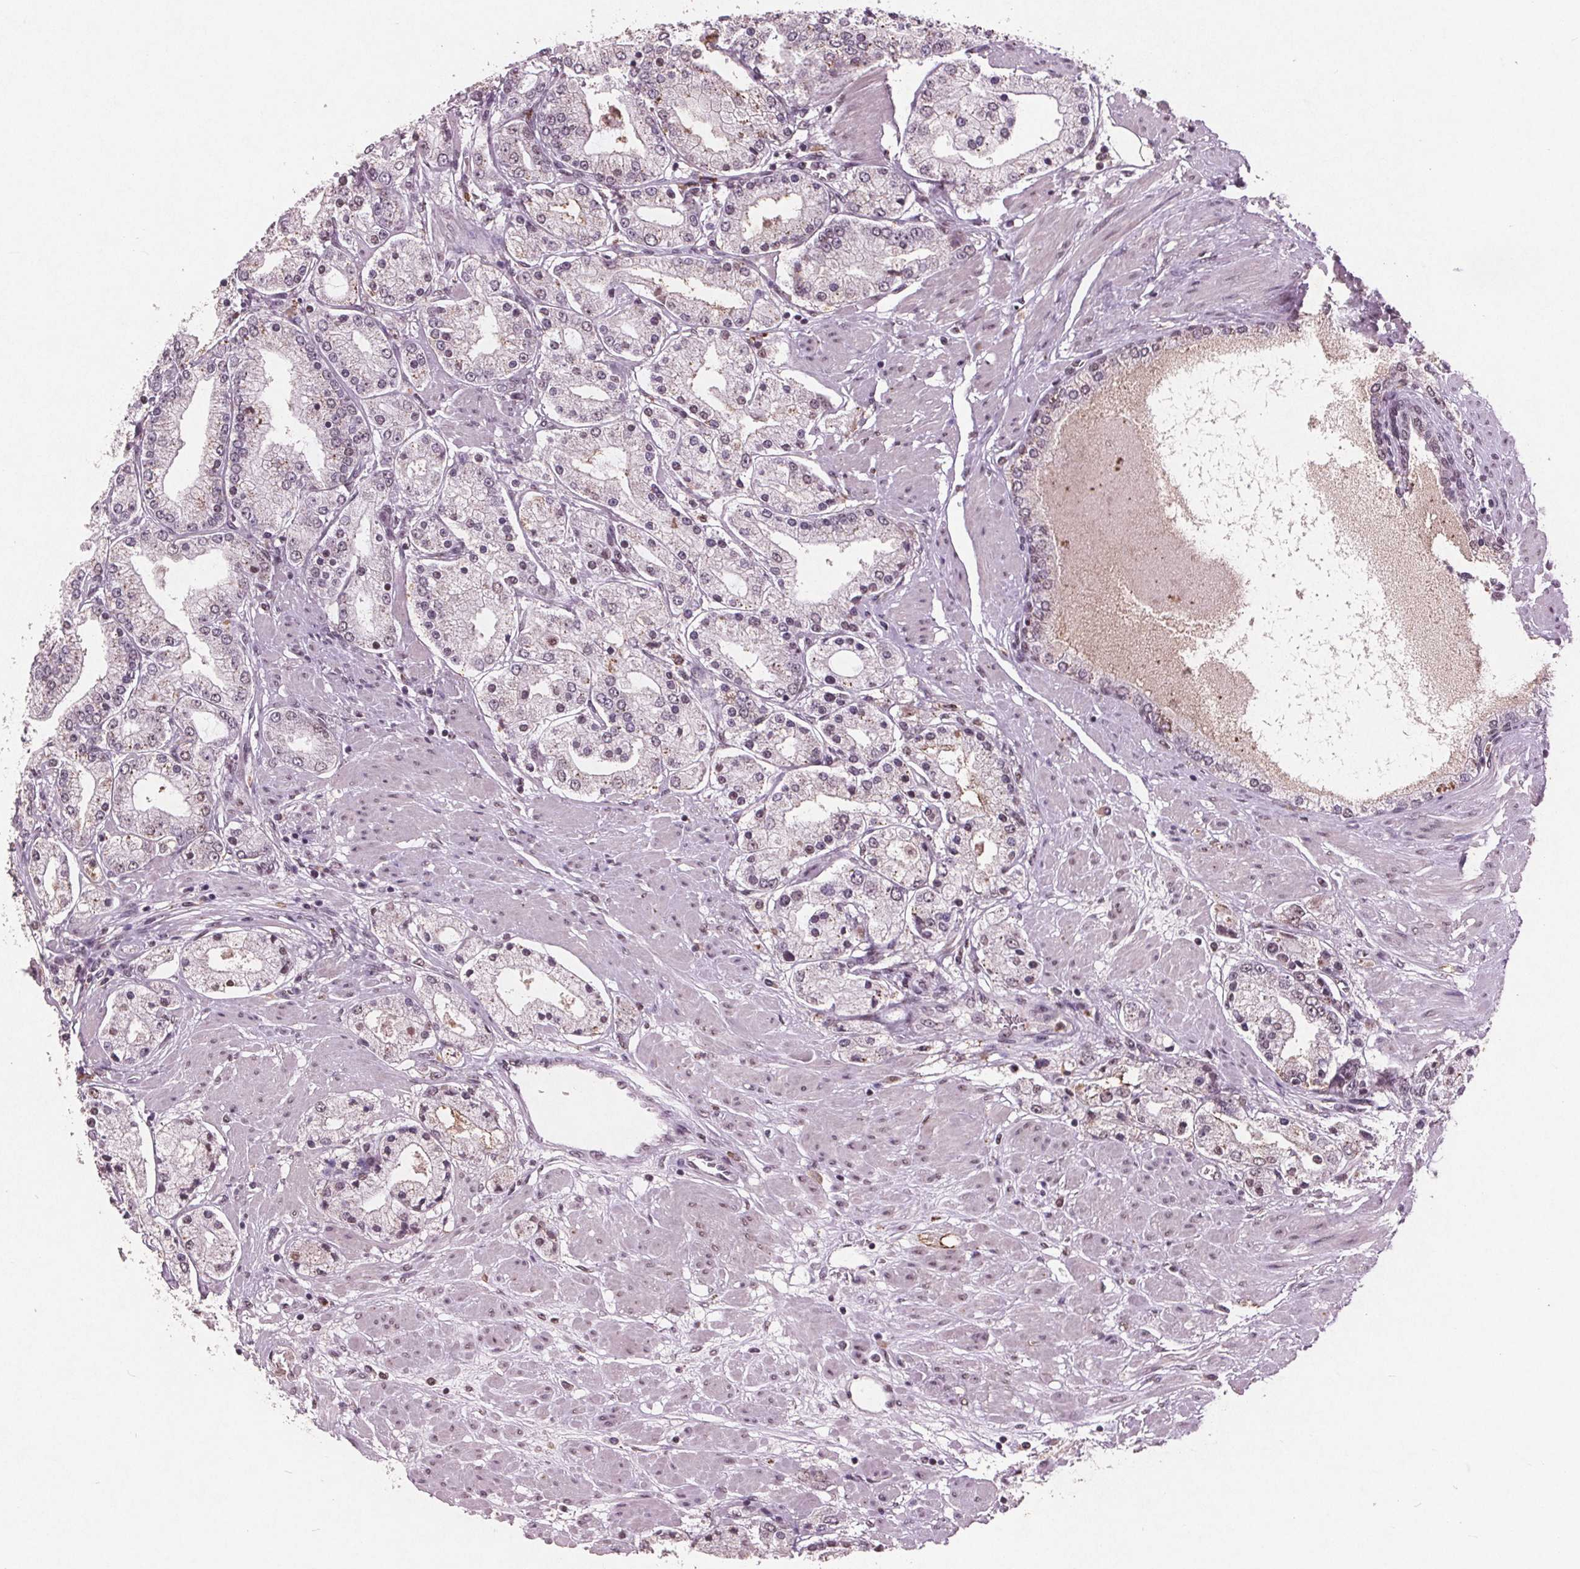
{"staining": {"intensity": "strong", "quantity": "25%-75%", "location": "nuclear"}, "tissue": "prostate cancer", "cell_type": "Tumor cells", "image_type": "cancer", "snomed": [{"axis": "morphology", "description": "Adenocarcinoma, High grade"}, {"axis": "topography", "description": "Prostate"}], "caption": "Prostate cancer stained with a protein marker reveals strong staining in tumor cells.", "gene": "RPS6KA2", "patient": {"sex": "male", "age": 67}}